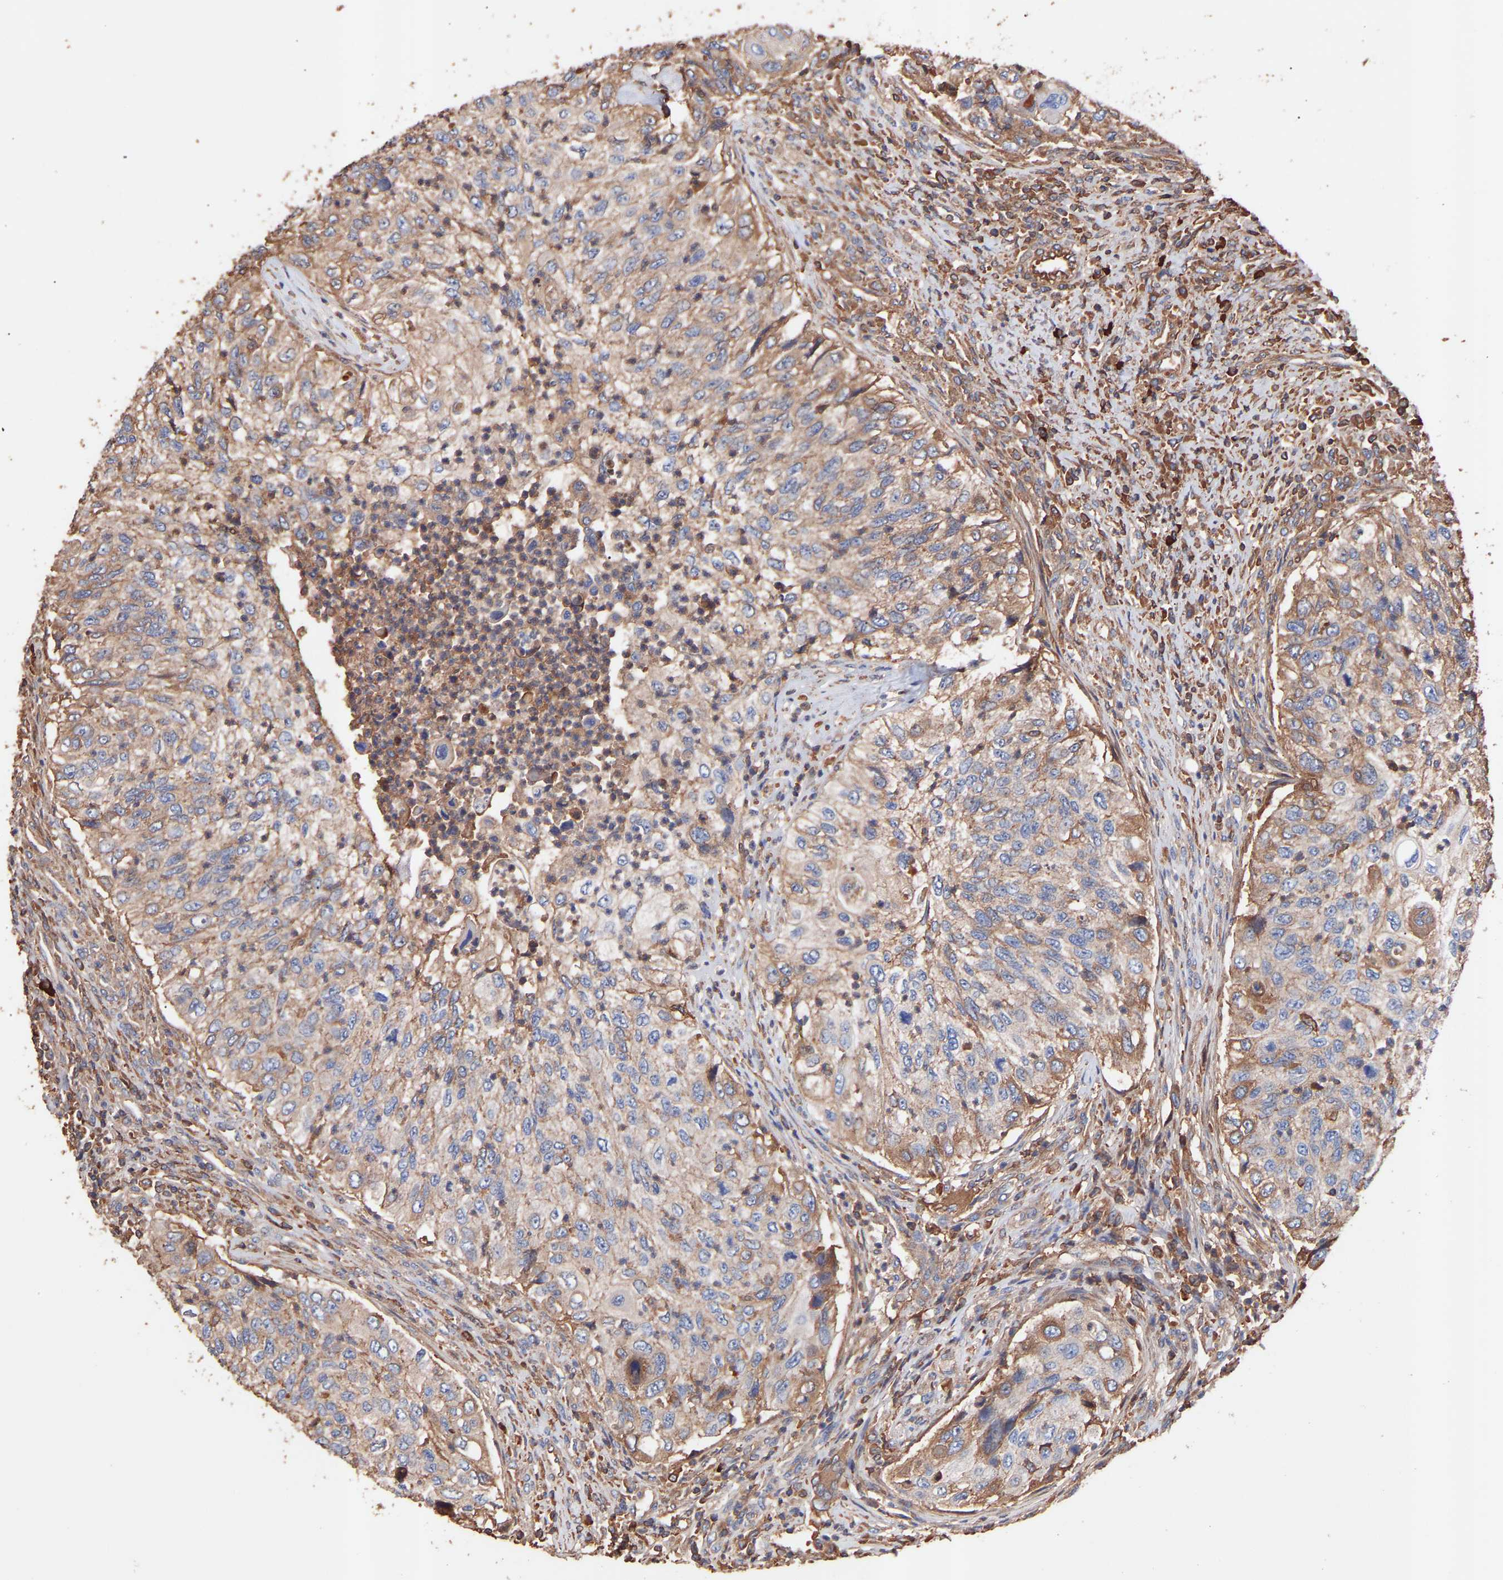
{"staining": {"intensity": "moderate", "quantity": "25%-75%", "location": "cytoplasmic/membranous"}, "tissue": "urothelial cancer", "cell_type": "Tumor cells", "image_type": "cancer", "snomed": [{"axis": "morphology", "description": "Urothelial carcinoma, High grade"}, {"axis": "topography", "description": "Urinary bladder"}], "caption": "A brown stain highlights moderate cytoplasmic/membranous expression of a protein in high-grade urothelial carcinoma tumor cells.", "gene": "TMEM268", "patient": {"sex": "female", "age": 60}}